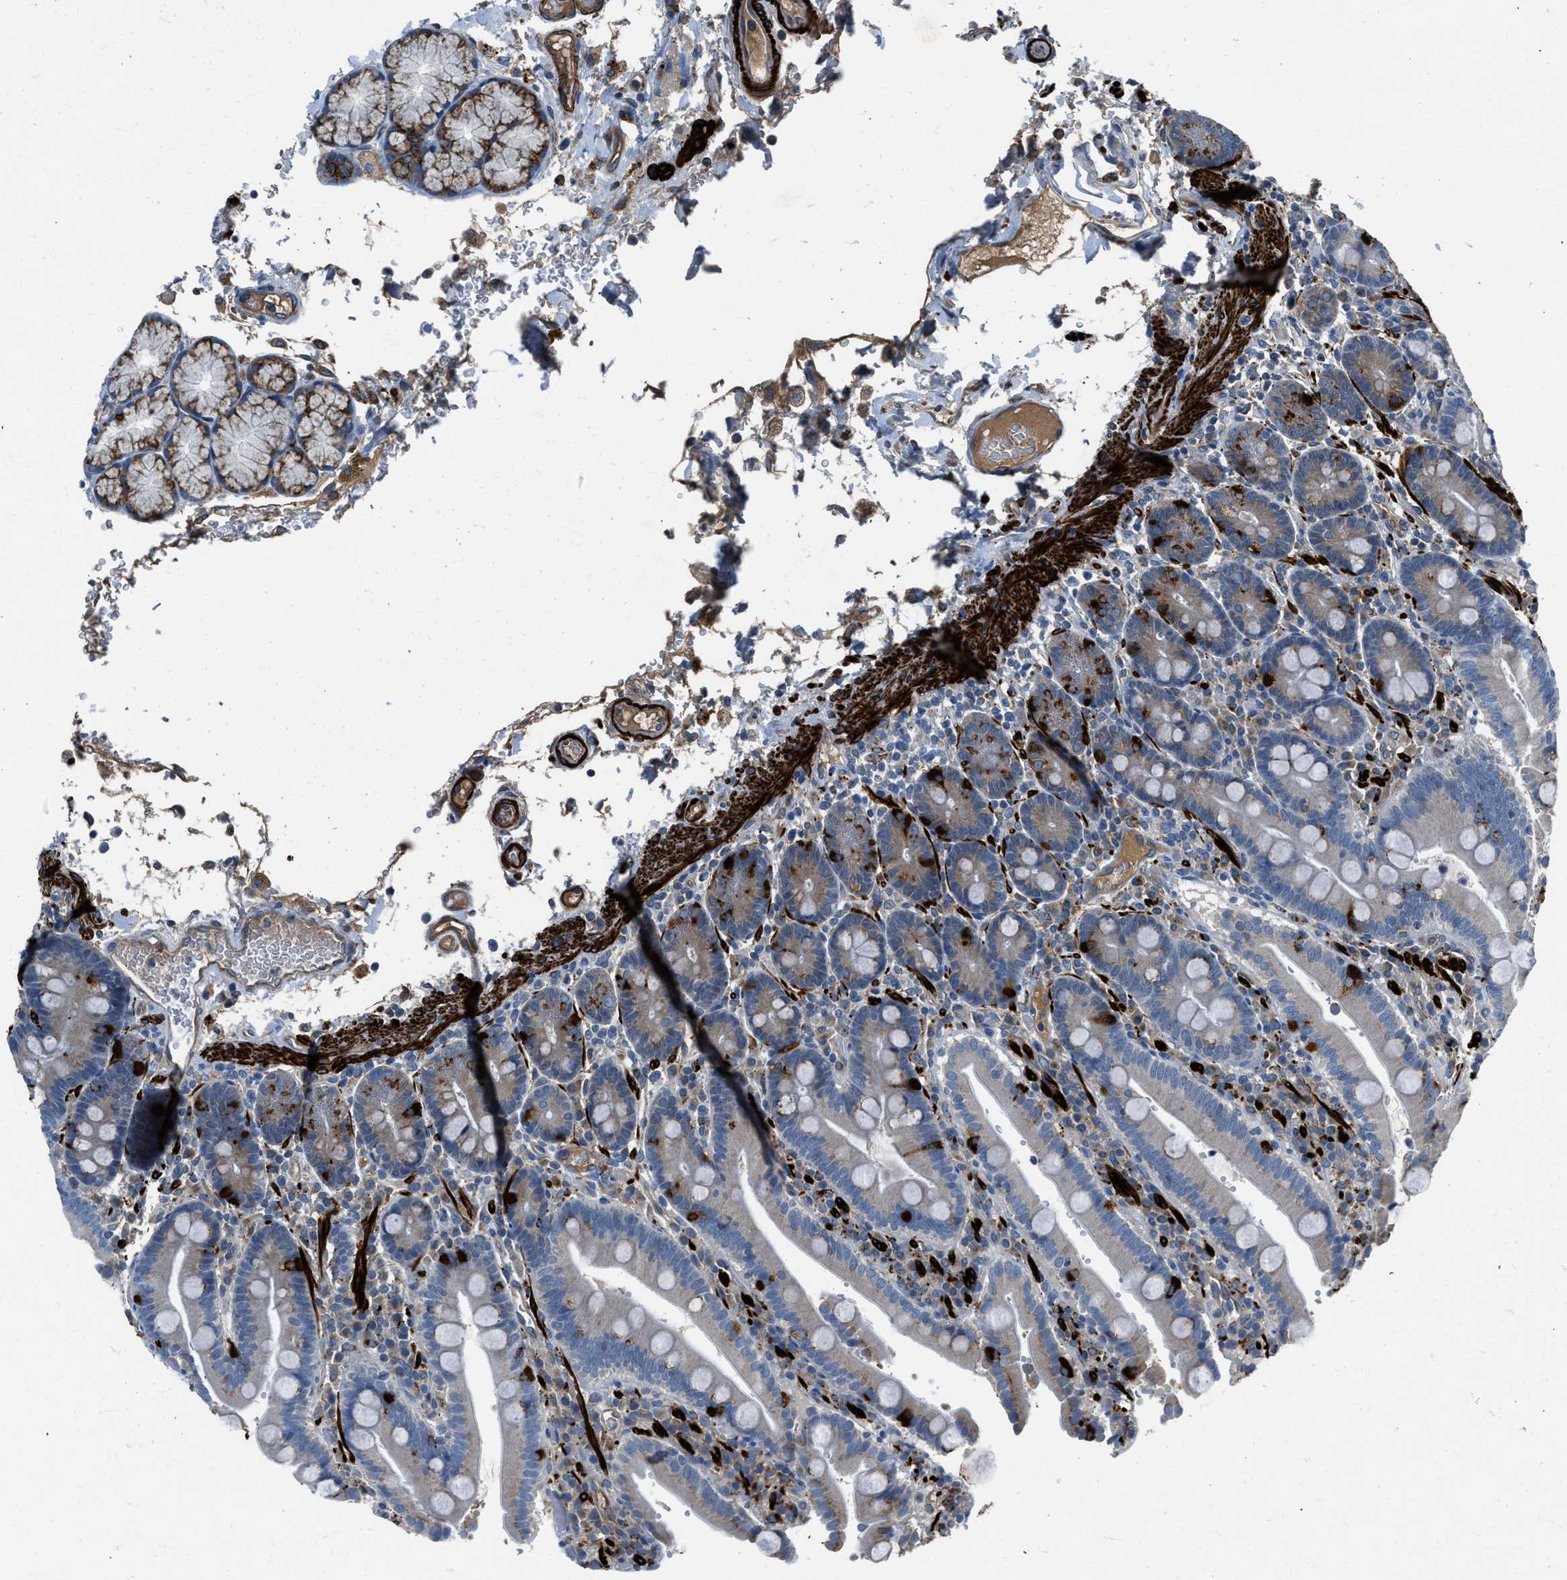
{"staining": {"intensity": "strong", "quantity": "<25%", "location": "cytoplasmic/membranous"}, "tissue": "duodenum", "cell_type": "Glandular cells", "image_type": "normal", "snomed": [{"axis": "morphology", "description": "Normal tissue, NOS"}, {"axis": "topography", "description": "Small intestine, NOS"}], "caption": "The histopathology image demonstrates a brown stain indicating the presence of a protein in the cytoplasmic/membranous of glandular cells in duodenum. Immunohistochemistry (ihc) stains the protein of interest in brown and the nuclei are stained blue.", "gene": "LMBR1", "patient": {"sex": "female", "age": 71}}